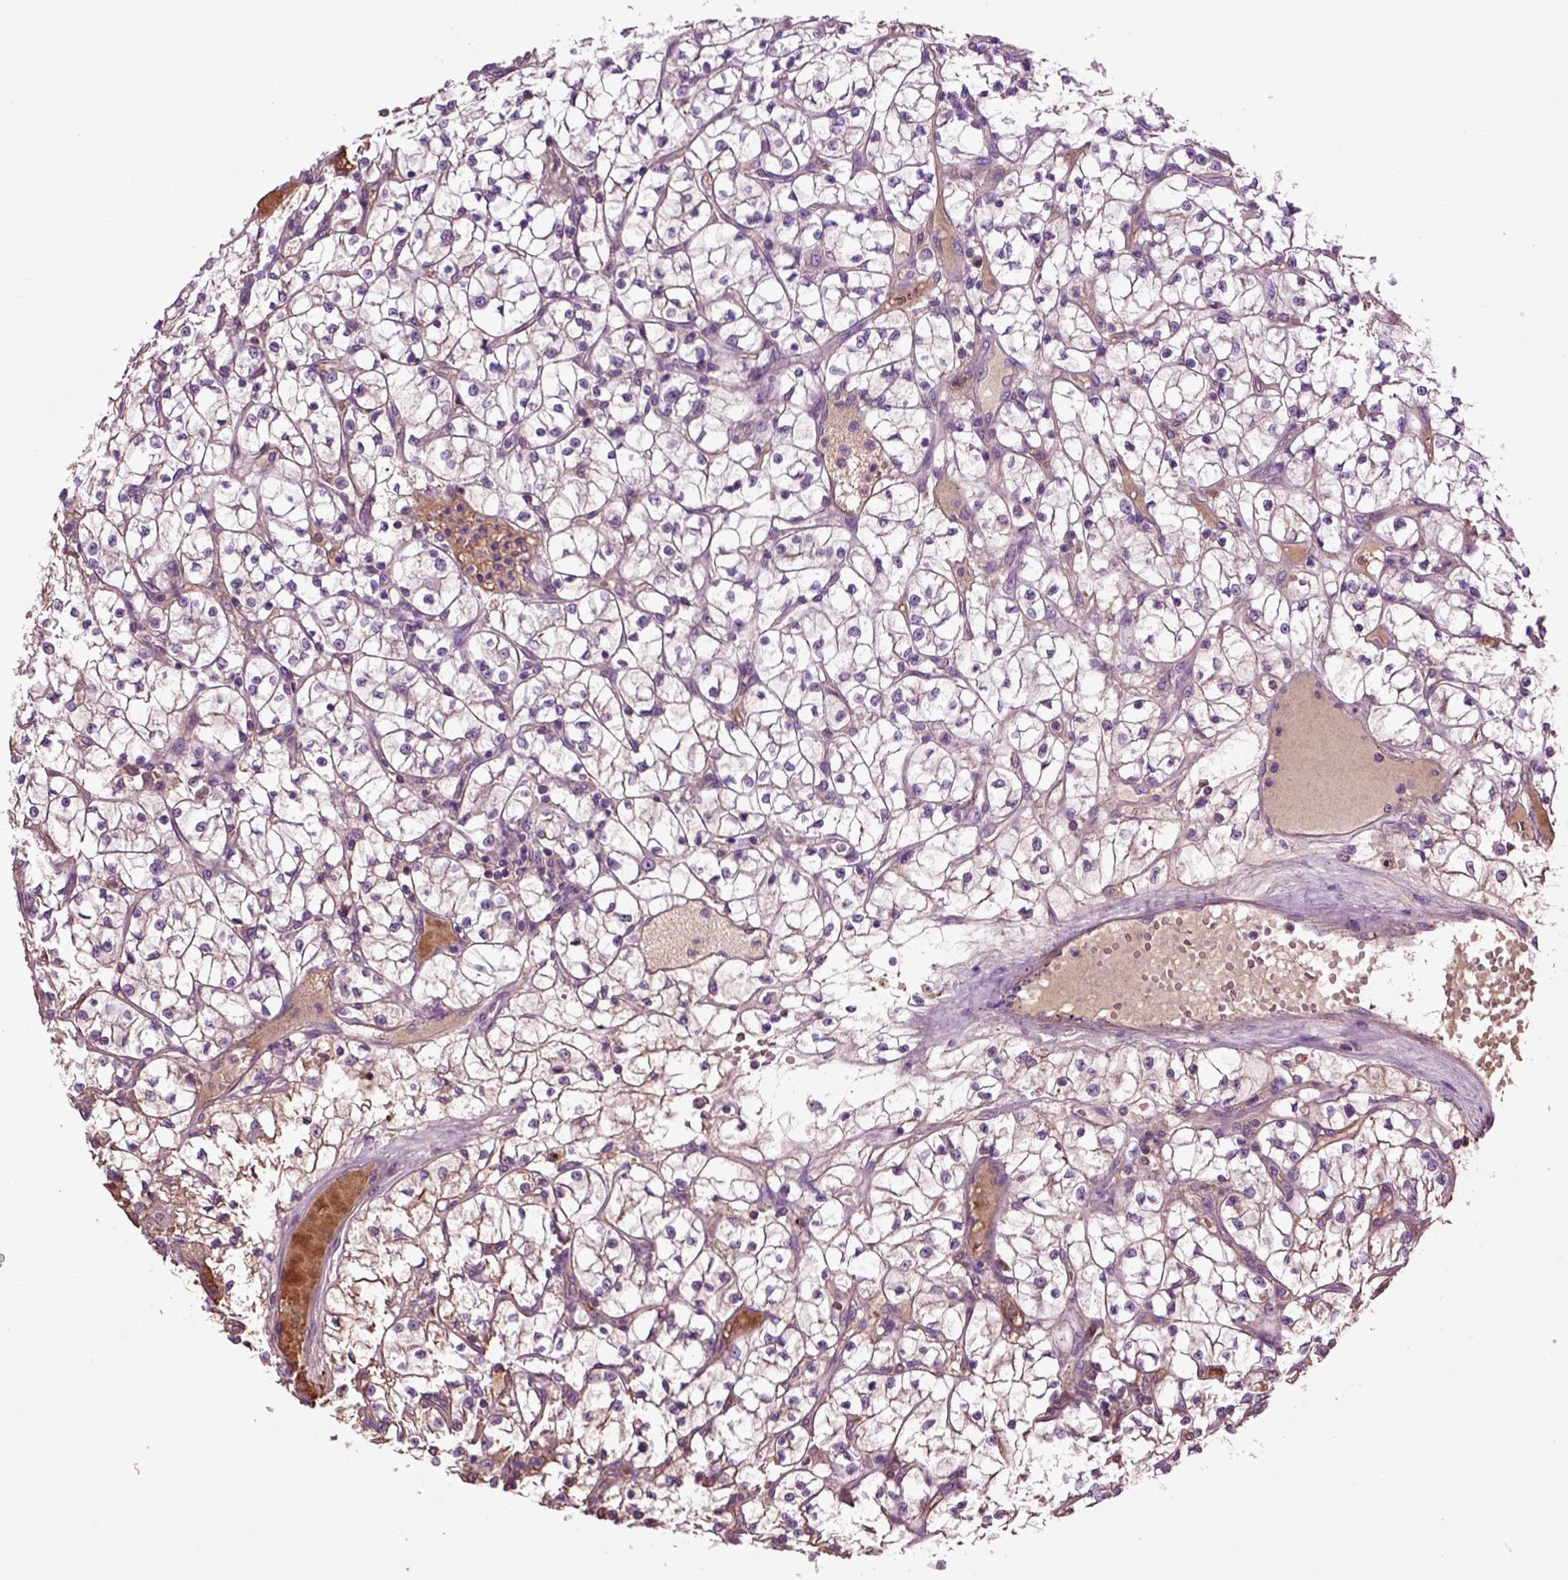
{"staining": {"intensity": "negative", "quantity": "none", "location": "none"}, "tissue": "renal cancer", "cell_type": "Tumor cells", "image_type": "cancer", "snomed": [{"axis": "morphology", "description": "Adenocarcinoma, NOS"}, {"axis": "topography", "description": "Kidney"}], "caption": "An image of renal cancer (adenocarcinoma) stained for a protein reveals no brown staining in tumor cells.", "gene": "SPON1", "patient": {"sex": "female", "age": 64}}